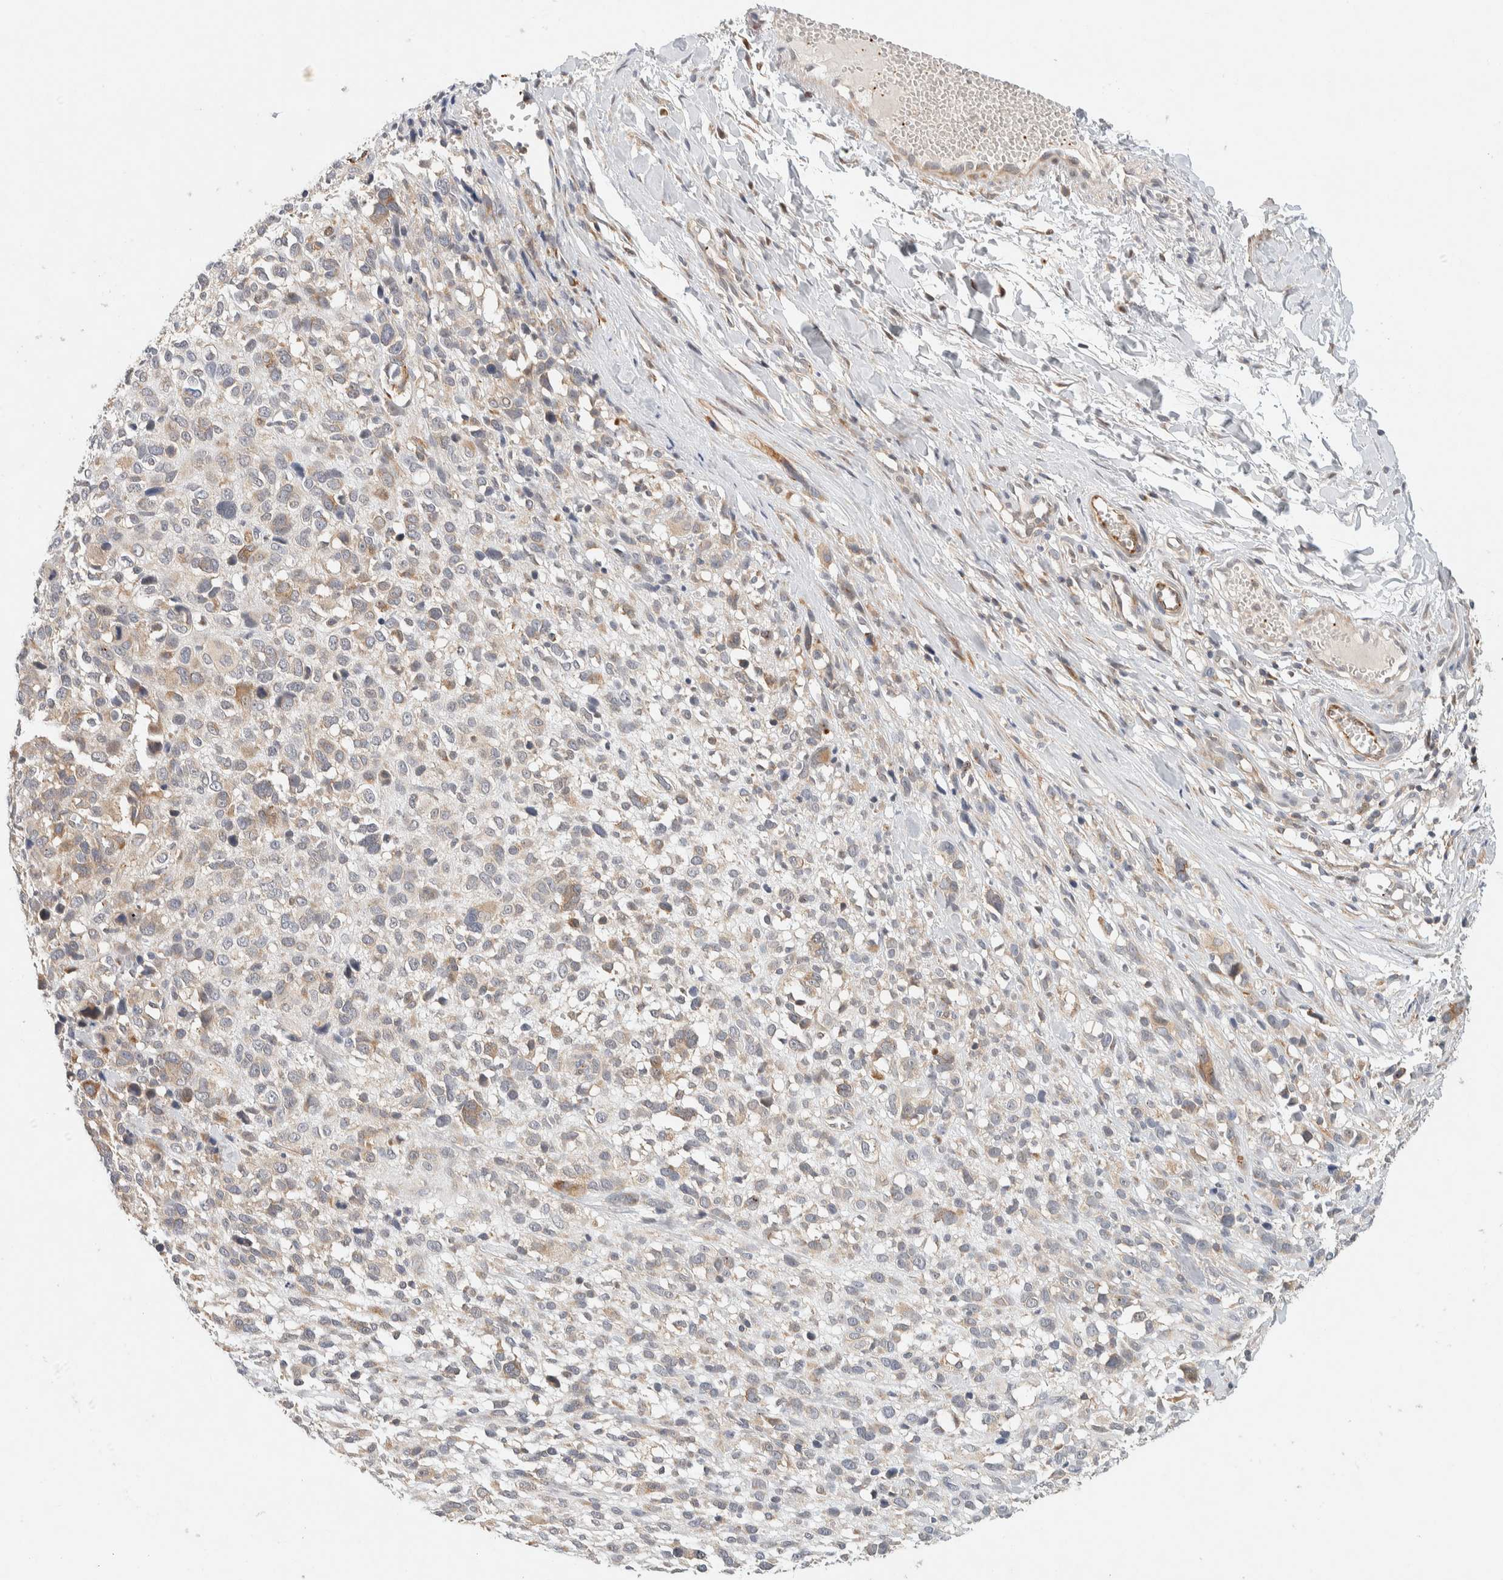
{"staining": {"intensity": "weak", "quantity": "<25%", "location": "cytoplasmic/membranous"}, "tissue": "melanoma", "cell_type": "Tumor cells", "image_type": "cancer", "snomed": [{"axis": "morphology", "description": "Malignant melanoma, NOS"}, {"axis": "topography", "description": "Skin"}], "caption": "The photomicrograph shows no significant expression in tumor cells of malignant melanoma.", "gene": "KIF9", "patient": {"sex": "female", "age": 55}}